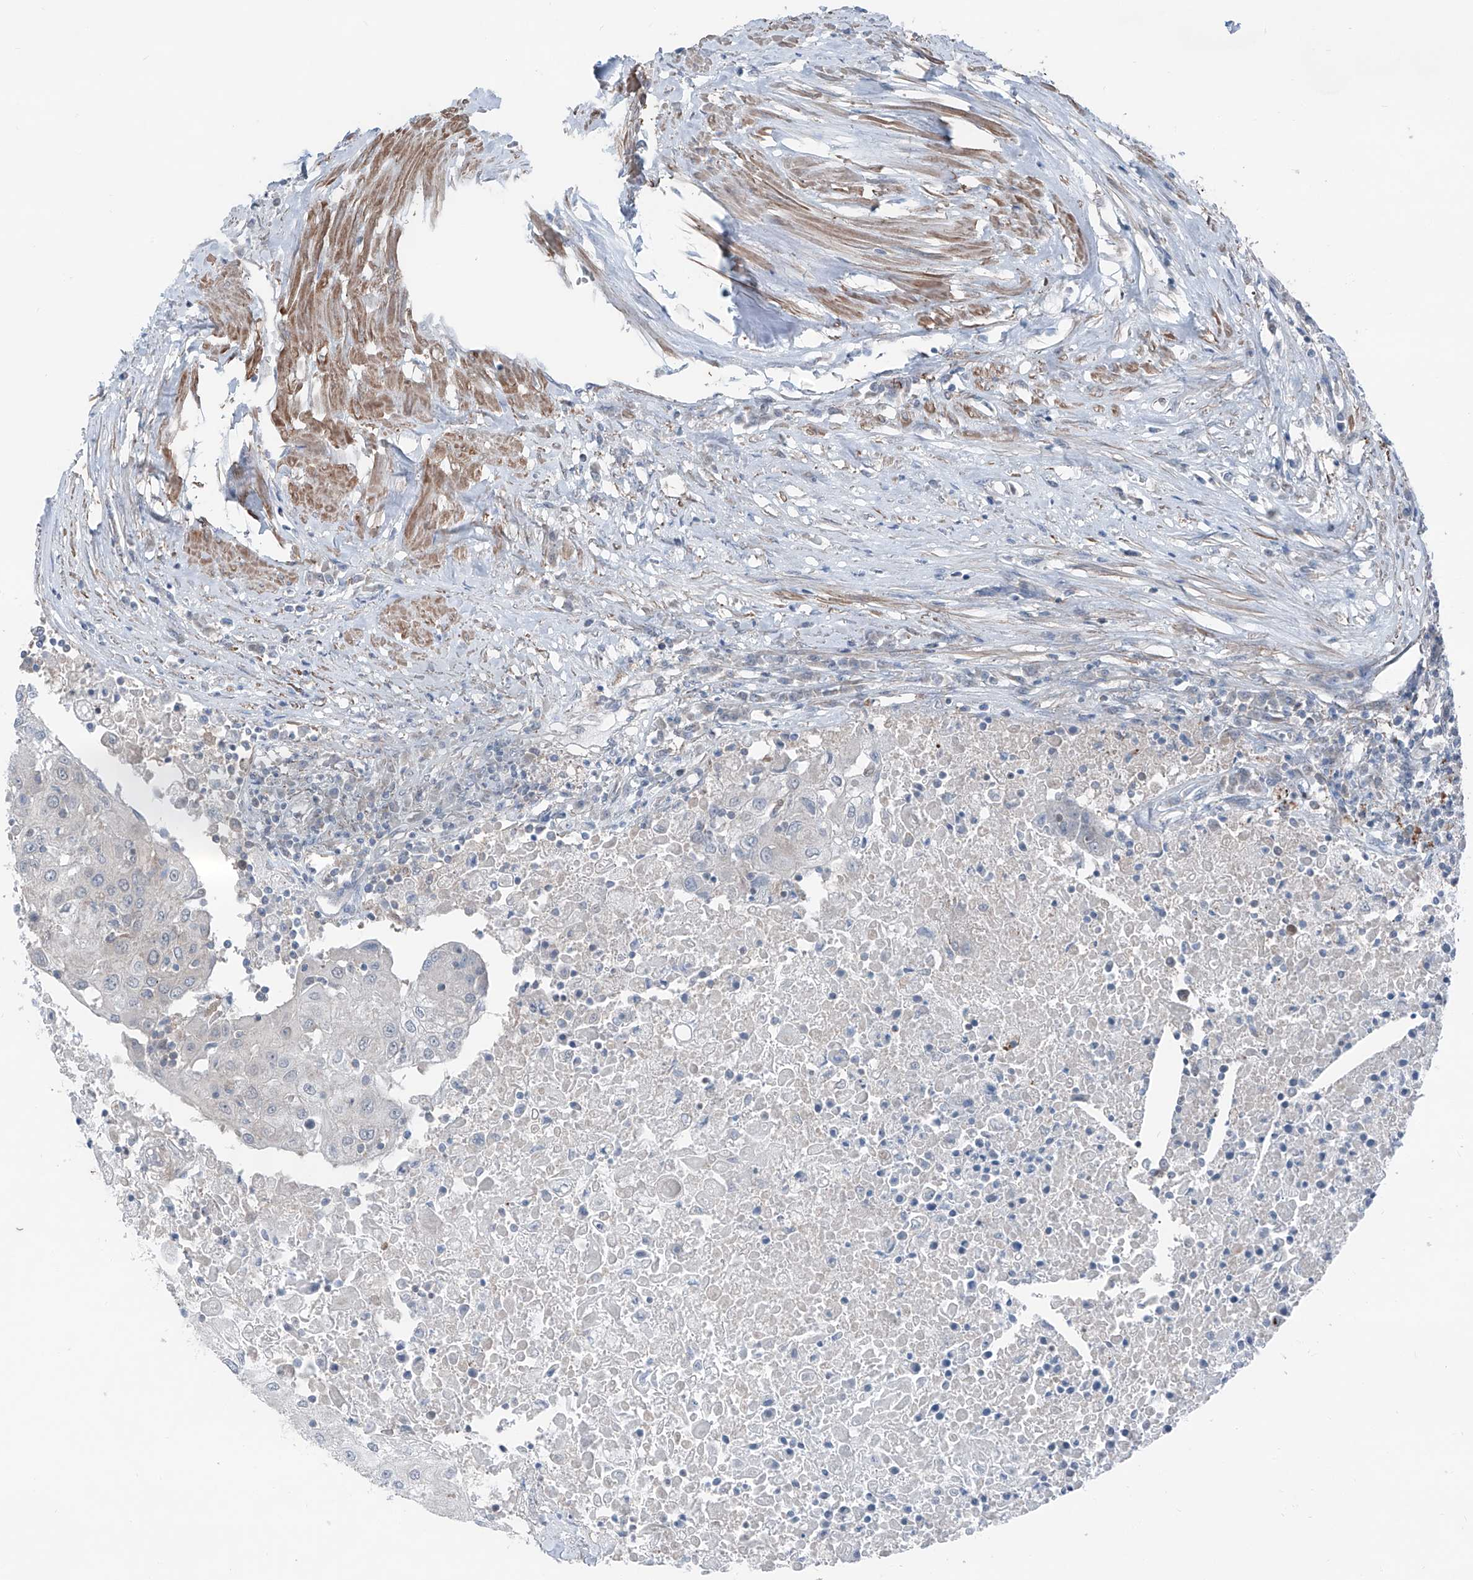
{"staining": {"intensity": "negative", "quantity": "none", "location": "none"}, "tissue": "urothelial cancer", "cell_type": "Tumor cells", "image_type": "cancer", "snomed": [{"axis": "morphology", "description": "Urothelial carcinoma, High grade"}, {"axis": "topography", "description": "Urinary bladder"}], "caption": "Immunohistochemistry image of neoplastic tissue: high-grade urothelial carcinoma stained with DAB reveals no significant protein staining in tumor cells.", "gene": "HSPB11", "patient": {"sex": "female", "age": 85}}